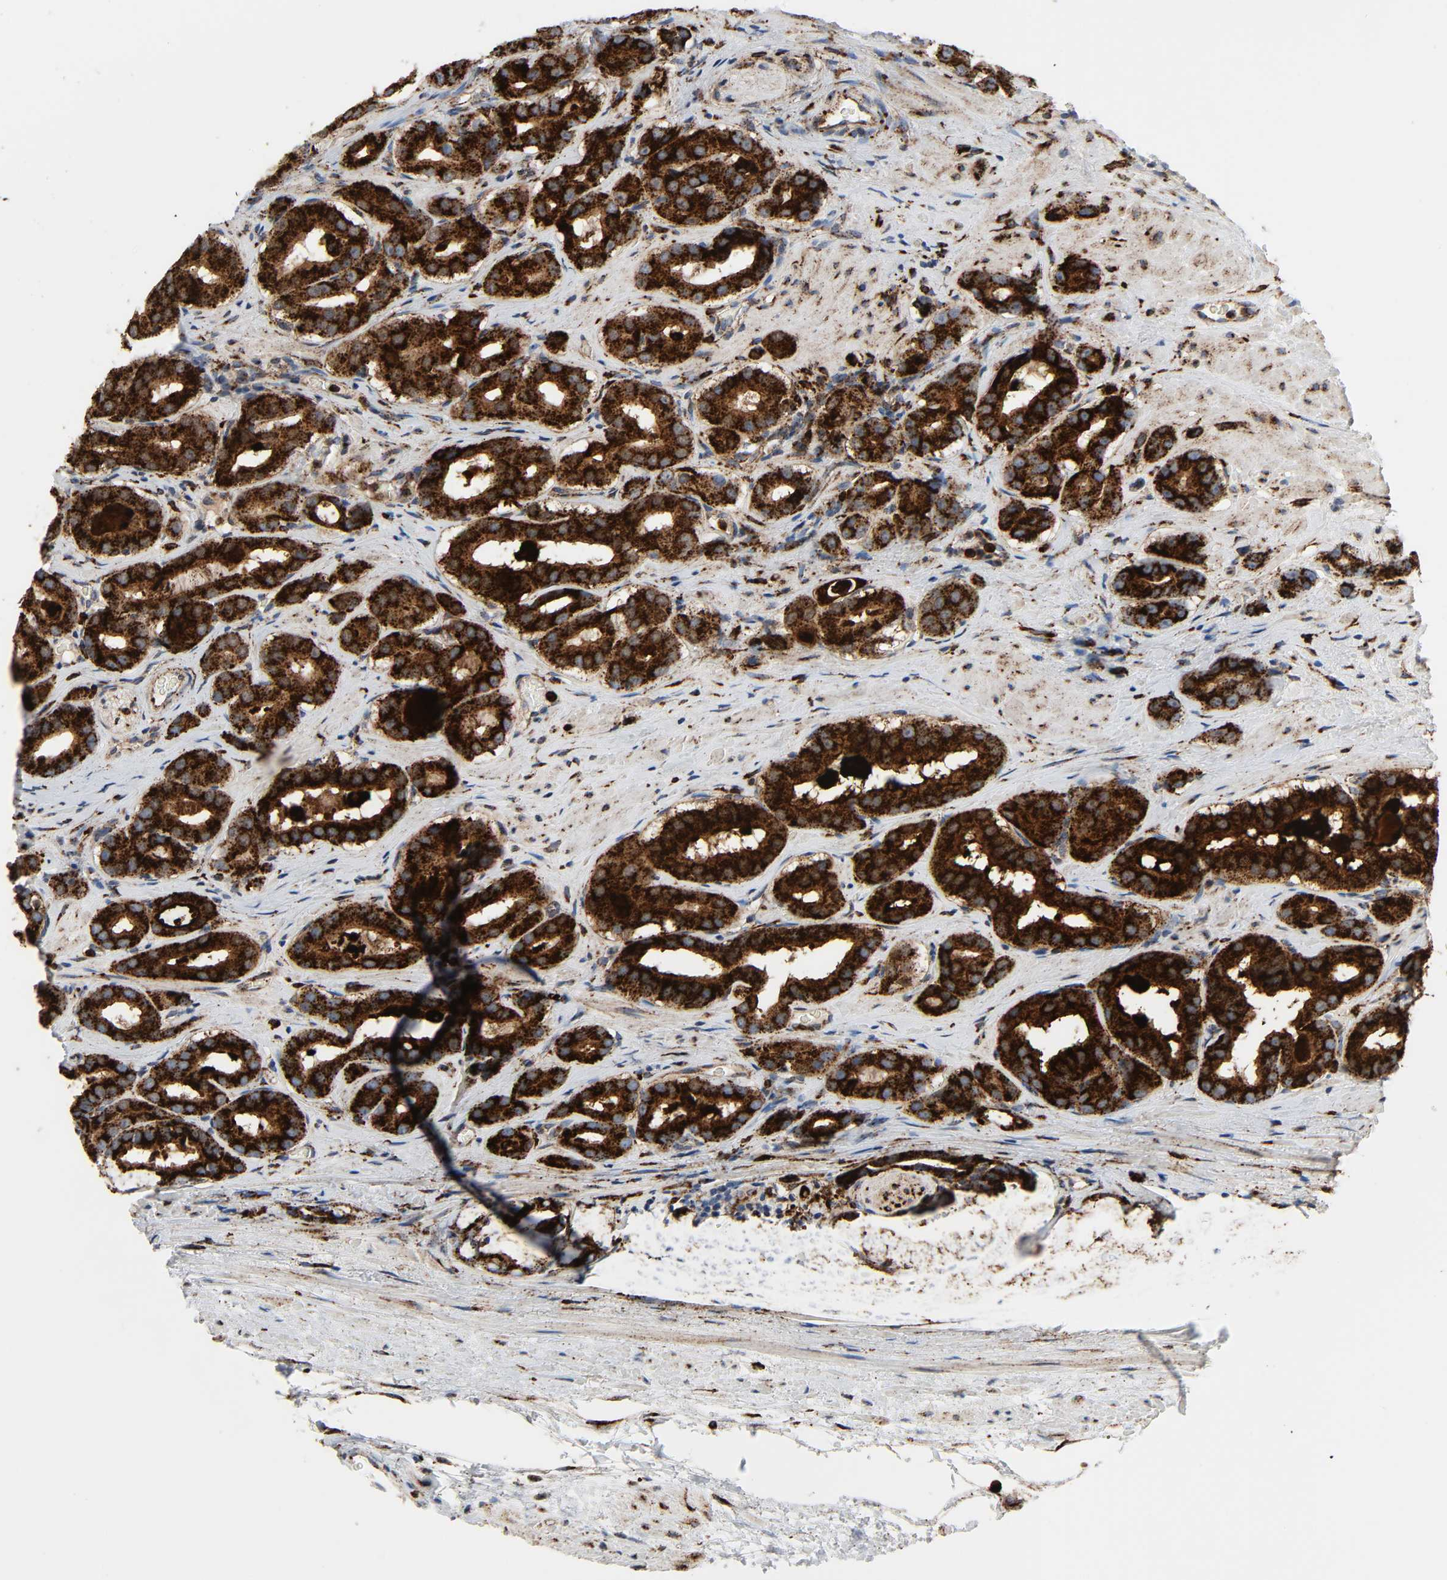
{"staining": {"intensity": "strong", "quantity": ">75%", "location": "cytoplasmic/membranous"}, "tissue": "prostate cancer", "cell_type": "Tumor cells", "image_type": "cancer", "snomed": [{"axis": "morphology", "description": "Adenocarcinoma, Low grade"}, {"axis": "topography", "description": "Prostate"}], "caption": "Brown immunohistochemical staining in prostate cancer (adenocarcinoma (low-grade)) exhibits strong cytoplasmic/membranous positivity in about >75% of tumor cells.", "gene": "PSAP", "patient": {"sex": "male", "age": 59}}